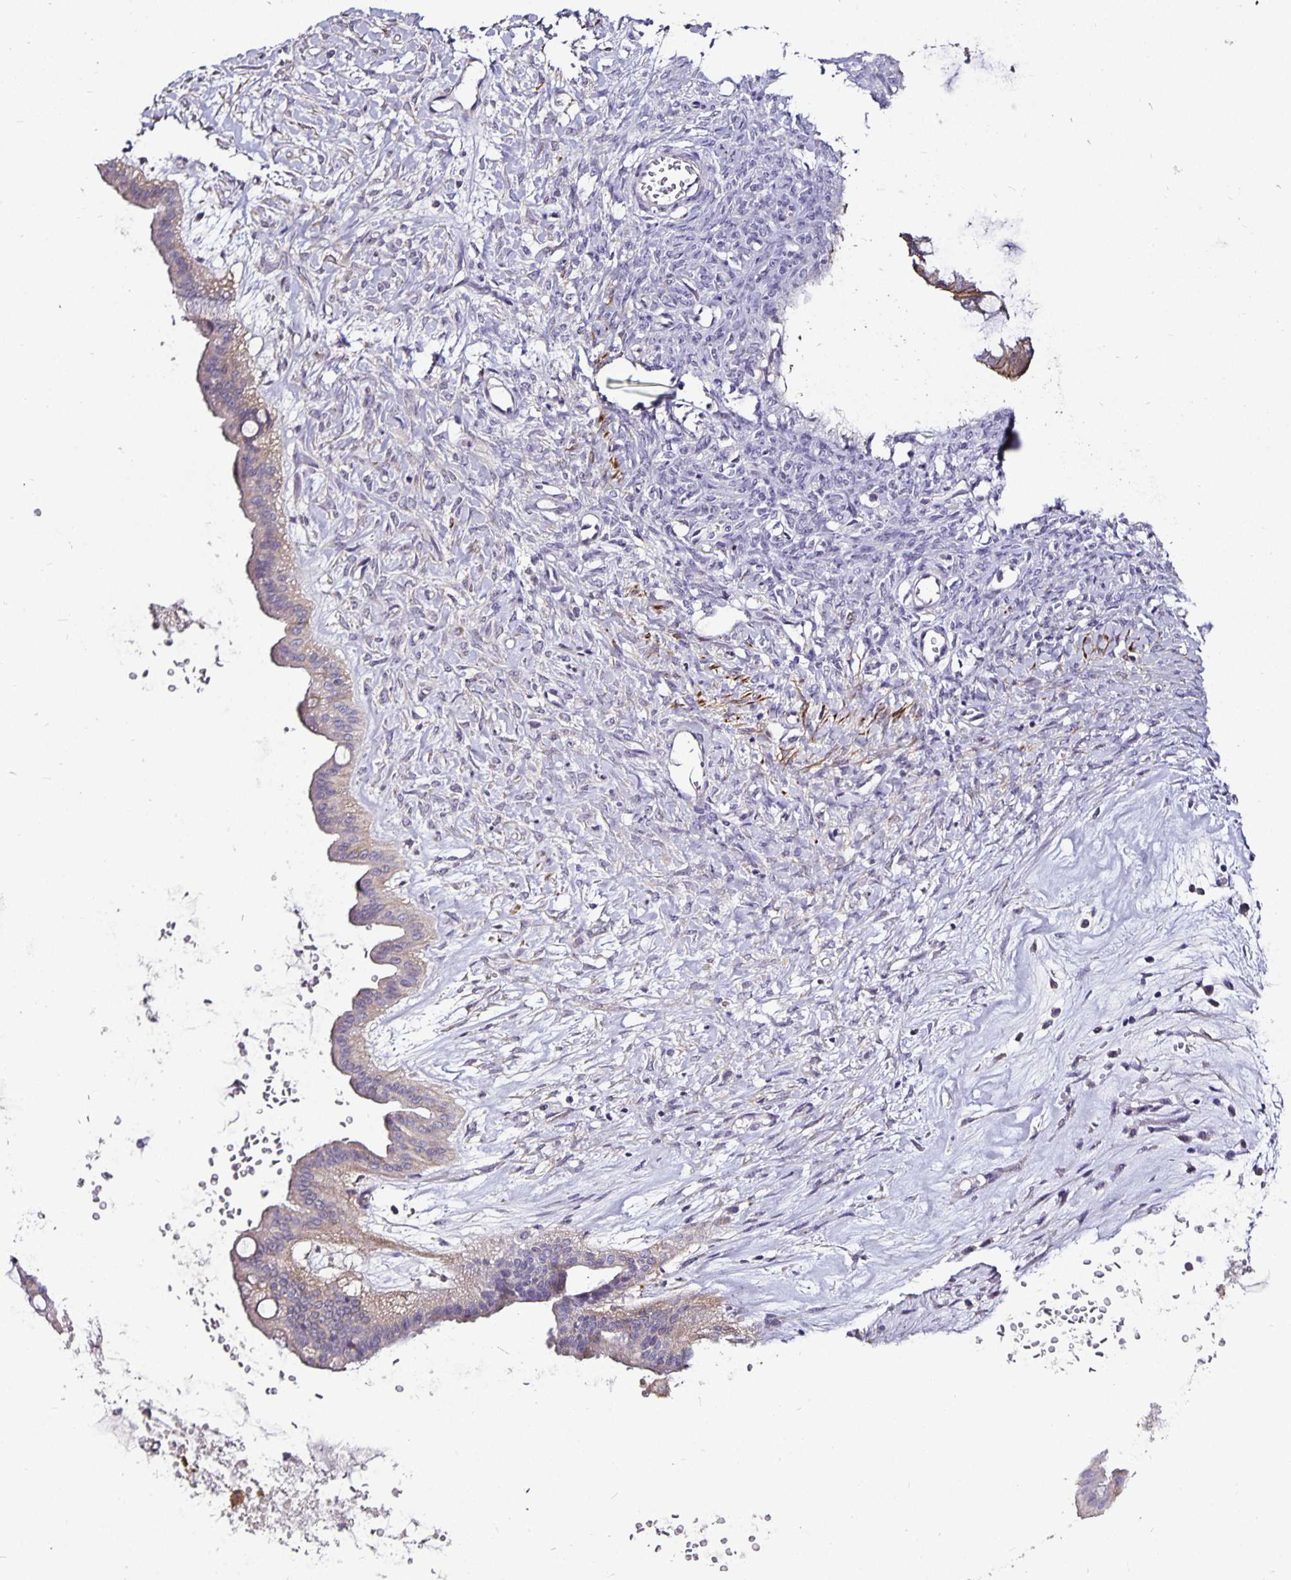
{"staining": {"intensity": "moderate", "quantity": "25%-75%", "location": "cytoplasmic/membranous"}, "tissue": "ovarian cancer", "cell_type": "Tumor cells", "image_type": "cancer", "snomed": [{"axis": "morphology", "description": "Cystadenocarcinoma, mucinous, NOS"}, {"axis": "topography", "description": "Ovary"}], "caption": "Ovarian cancer was stained to show a protein in brown. There is medium levels of moderate cytoplasmic/membranous positivity in approximately 25%-75% of tumor cells.", "gene": "CA12", "patient": {"sex": "female", "age": 73}}